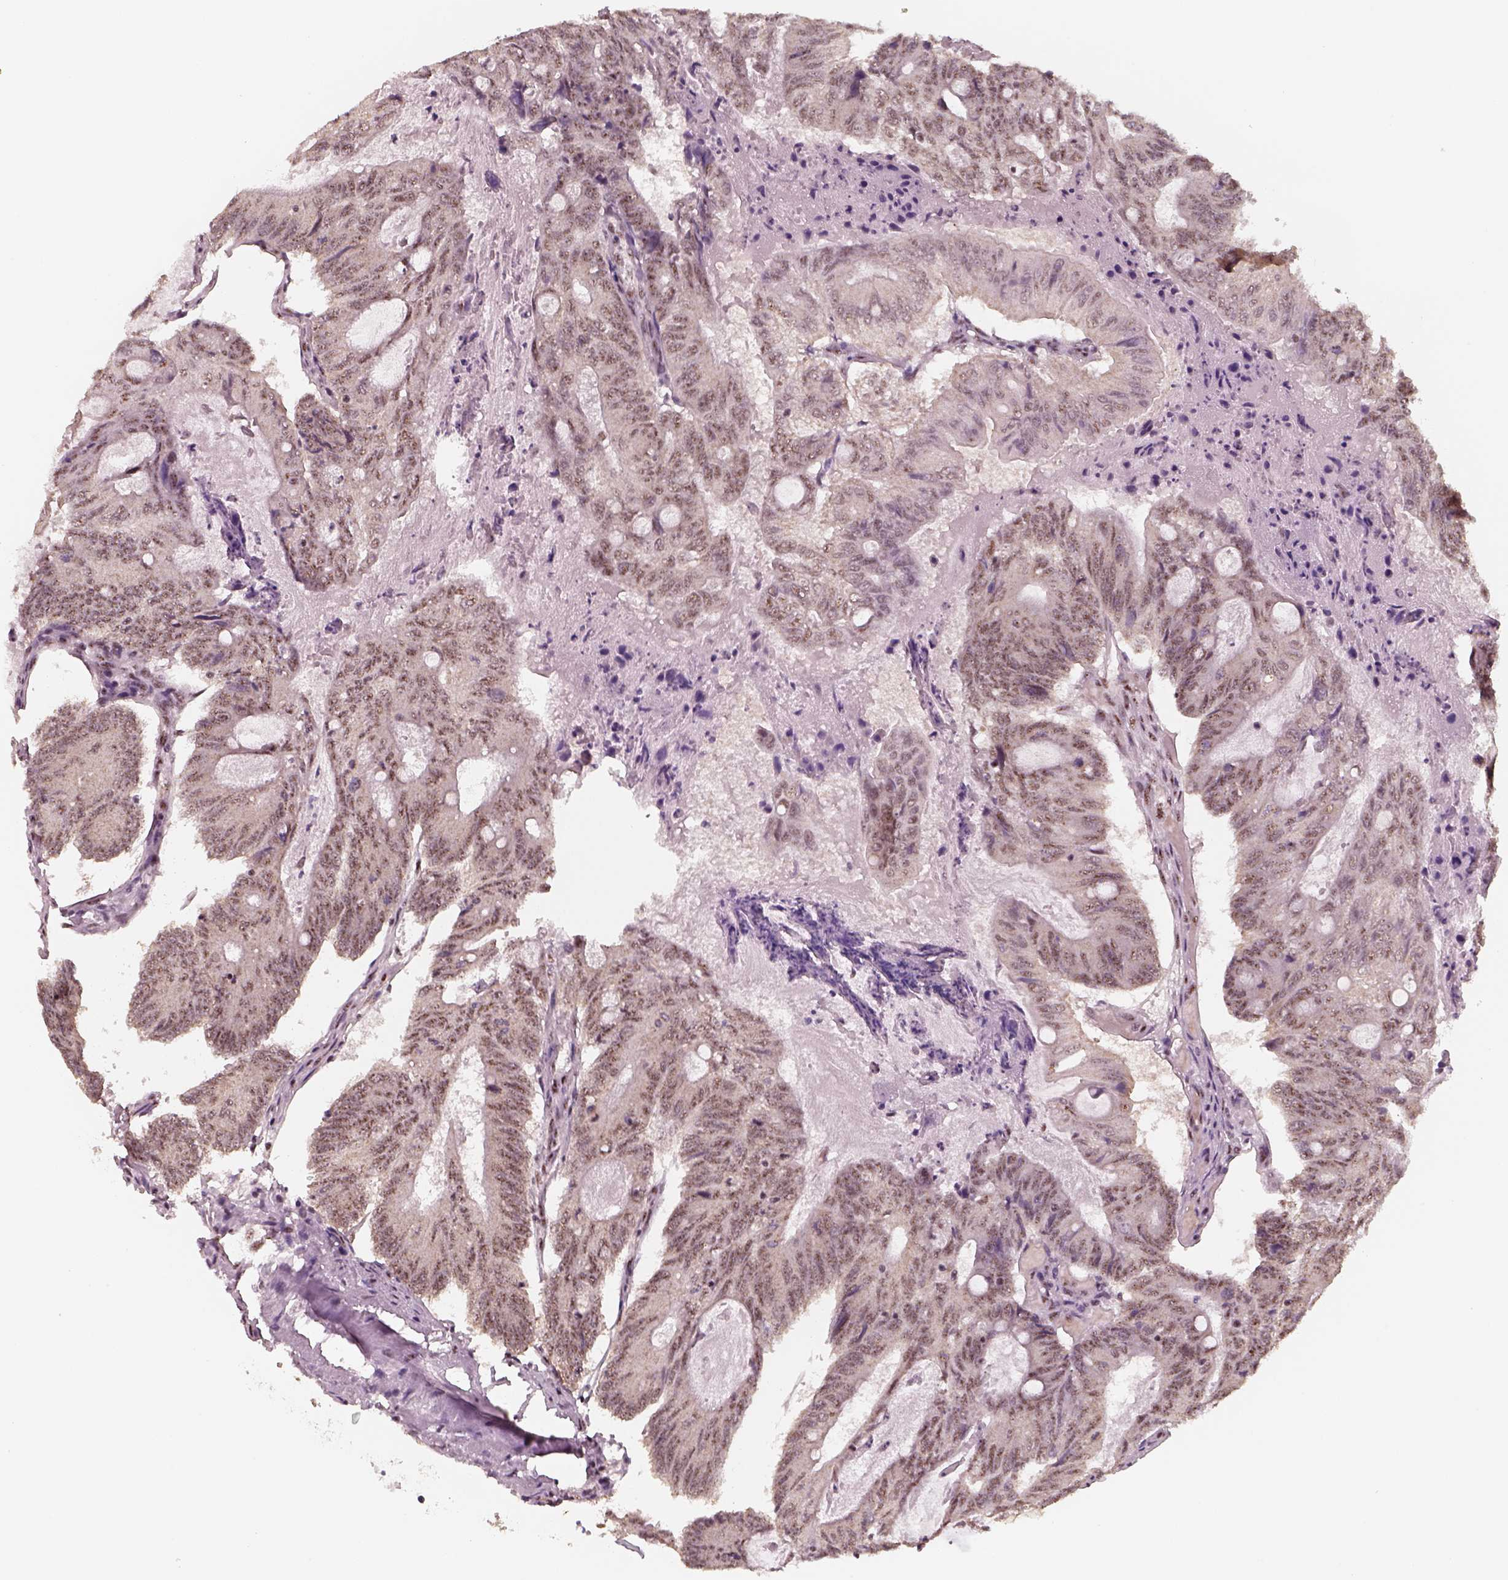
{"staining": {"intensity": "moderate", "quantity": ">75%", "location": "nuclear"}, "tissue": "colorectal cancer", "cell_type": "Tumor cells", "image_type": "cancer", "snomed": [{"axis": "morphology", "description": "Adenocarcinoma, NOS"}, {"axis": "topography", "description": "Colon"}], "caption": "Immunohistochemical staining of colorectal cancer (adenocarcinoma) demonstrates medium levels of moderate nuclear protein staining in about >75% of tumor cells.", "gene": "ATXN7L3", "patient": {"sex": "female", "age": 70}}